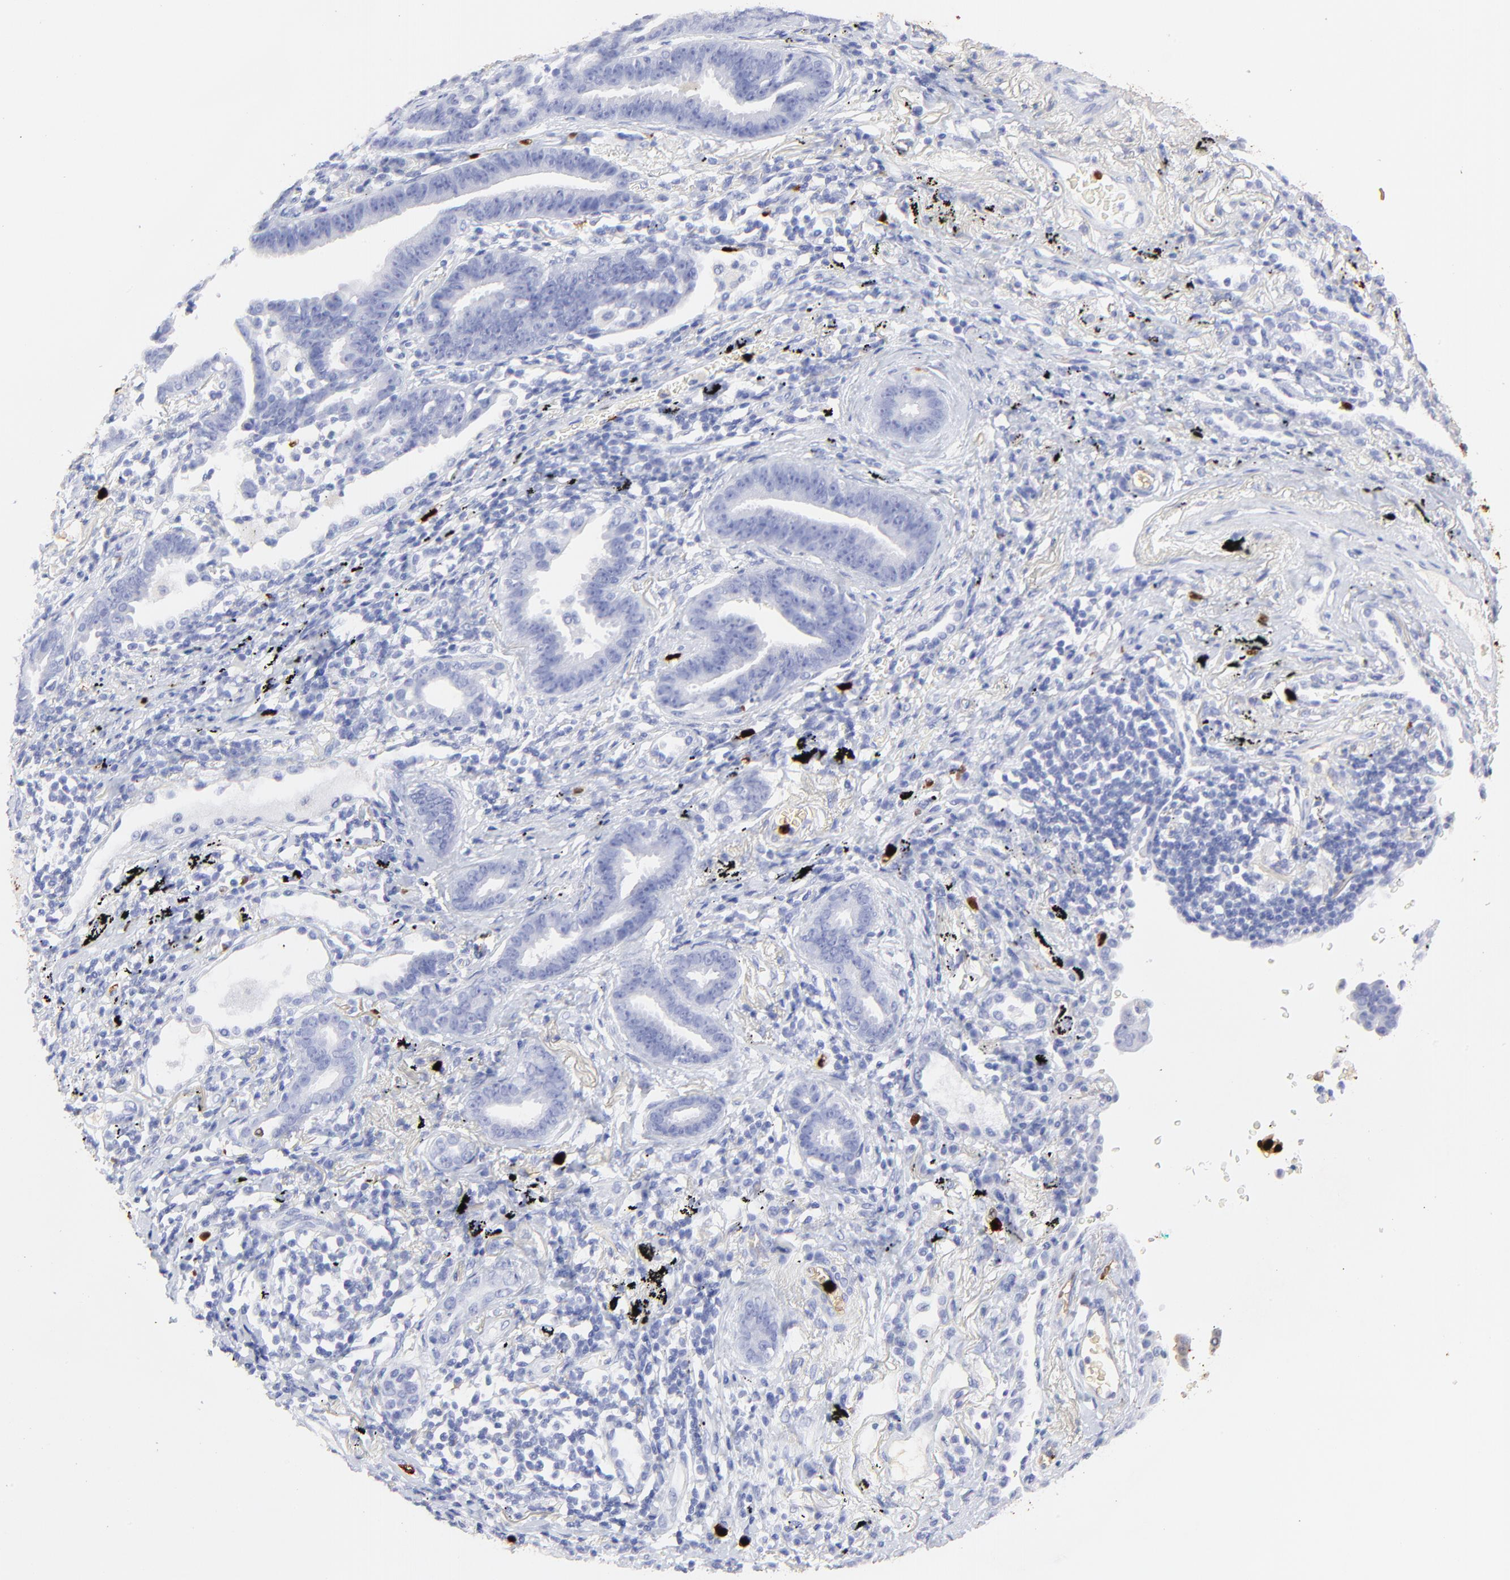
{"staining": {"intensity": "negative", "quantity": "none", "location": "none"}, "tissue": "lung cancer", "cell_type": "Tumor cells", "image_type": "cancer", "snomed": [{"axis": "morphology", "description": "Adenocarcinoma, NOS"}, {"axis": "topography", "description": "Lung"}], "caption": "A micrograph of human lung cancer (adenocarcinoma) is negative for staining in tumor cells.", "gene": "S100A12", "patient": {"sex": "female", "age": 64}}